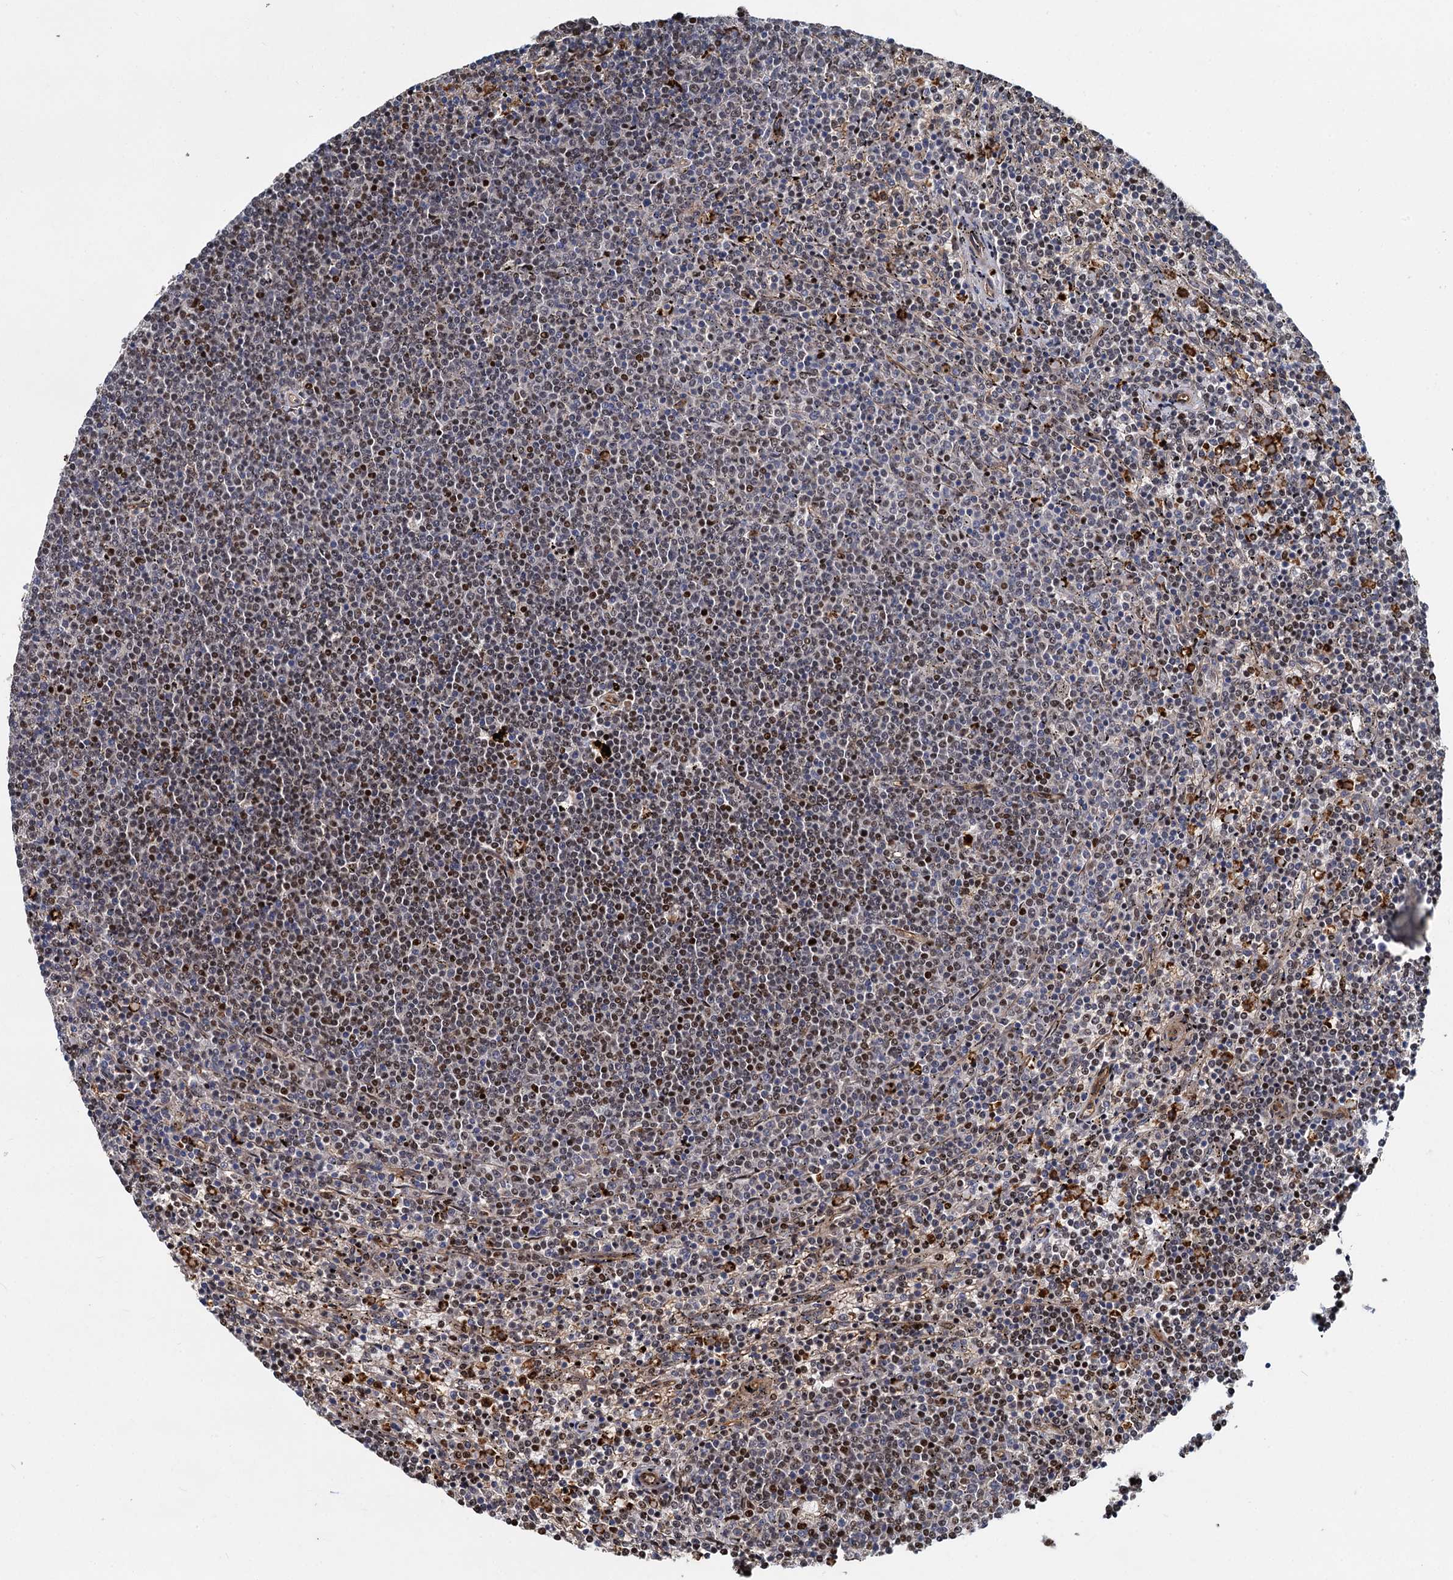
{"staining": {"intensity": "moderate", "quantity": "25%-75%", "location": "nuclear"}, "tissue": "lymphoma", "cell_type": "Tumor cells", "image_type": "cancer", "snomed": [{"axis": "morphology", "description": "Malignant lymphoma, non-Hodgkin's type, Low grade"}, {"axis": "topography", "description": "Spleen"}], "caption": "A photomicrograph of human lymphoma stained for a protein exhibits moderate nuclear brown staining in tumor cells.", "gene": "ANKRD49", "patient": {"sex": "female", "age": 50}}